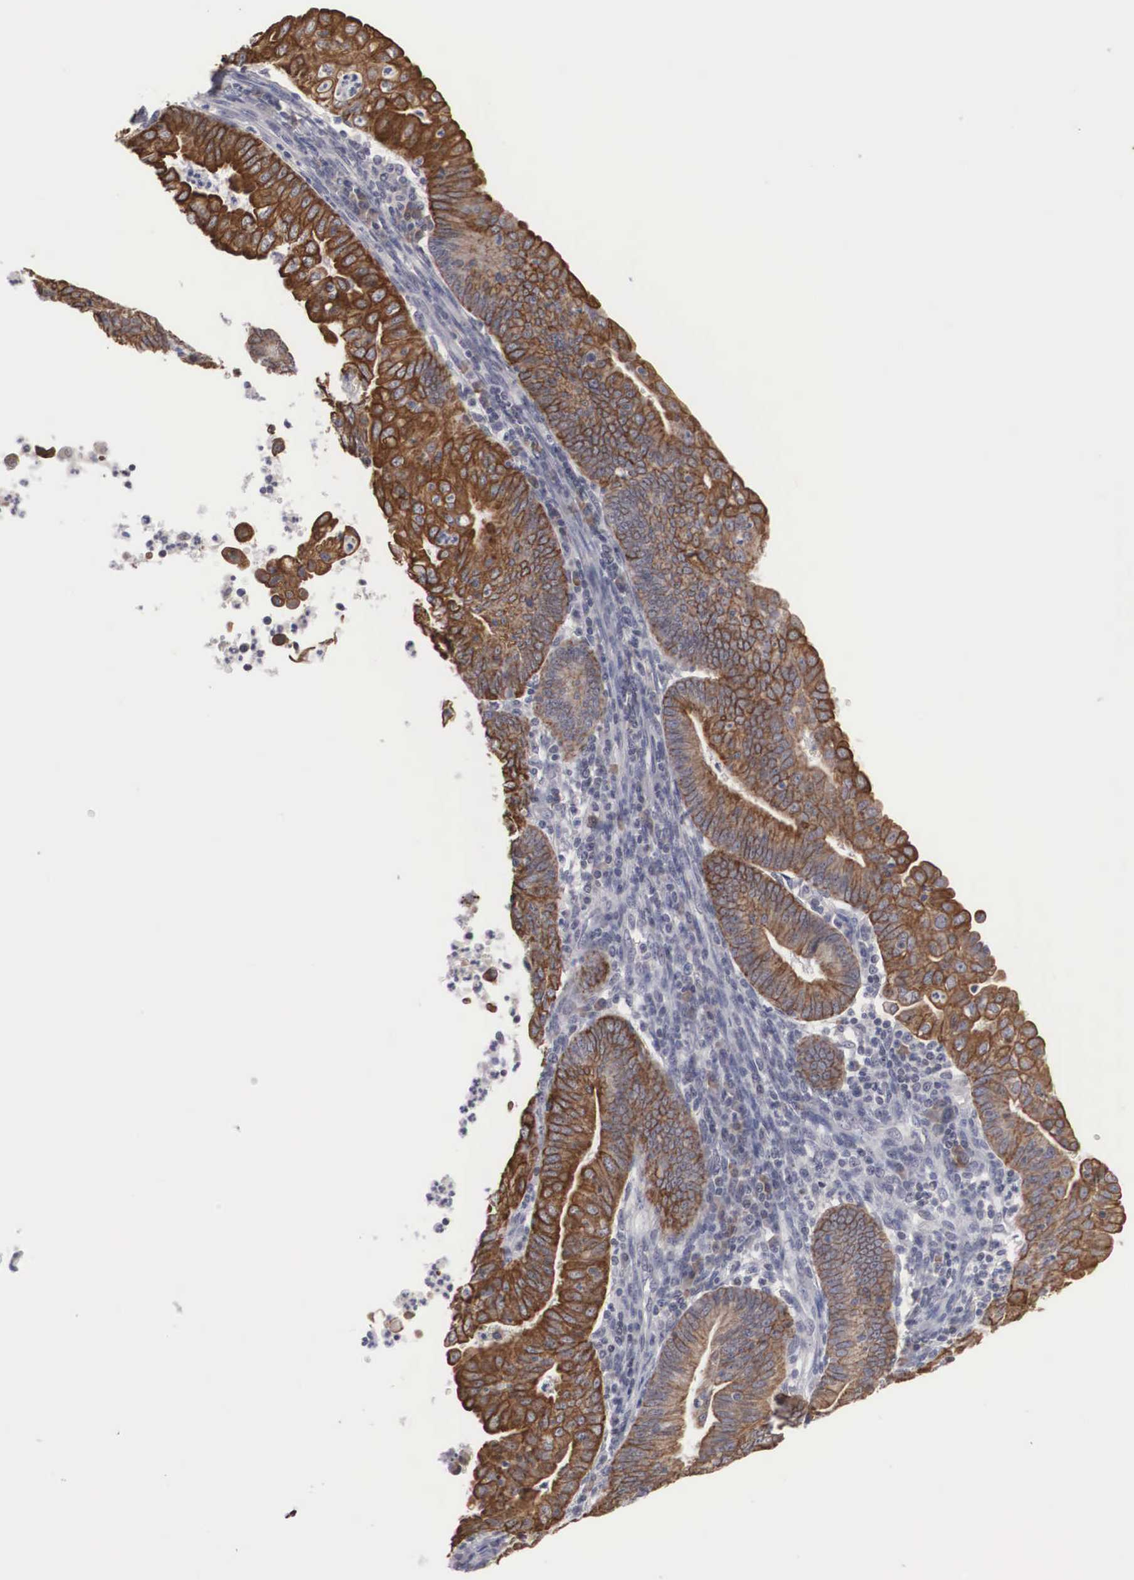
{"staining": {"intensity": "strong", "quantity": "25%-75%", "location": "cytoplasmic/membranous"}, "tissue": "endometrial cancer", "cell_type": "Tumor cells", "image_type": "cancer", "snomed": [{"axis": "morphology", "description": "Adenocarcinoma, NOS"}, {"axis": "topography", "description": "Endometrium"}], "caption": "Immunohistochemical staining of endometrial adenocarcinoma reveals strong cytoplasmic/membranous protein positivity in approximately 25%-75% of tumor cells.", "gene": "WDR89", "patient": {"sex": "female", "age": 60}}